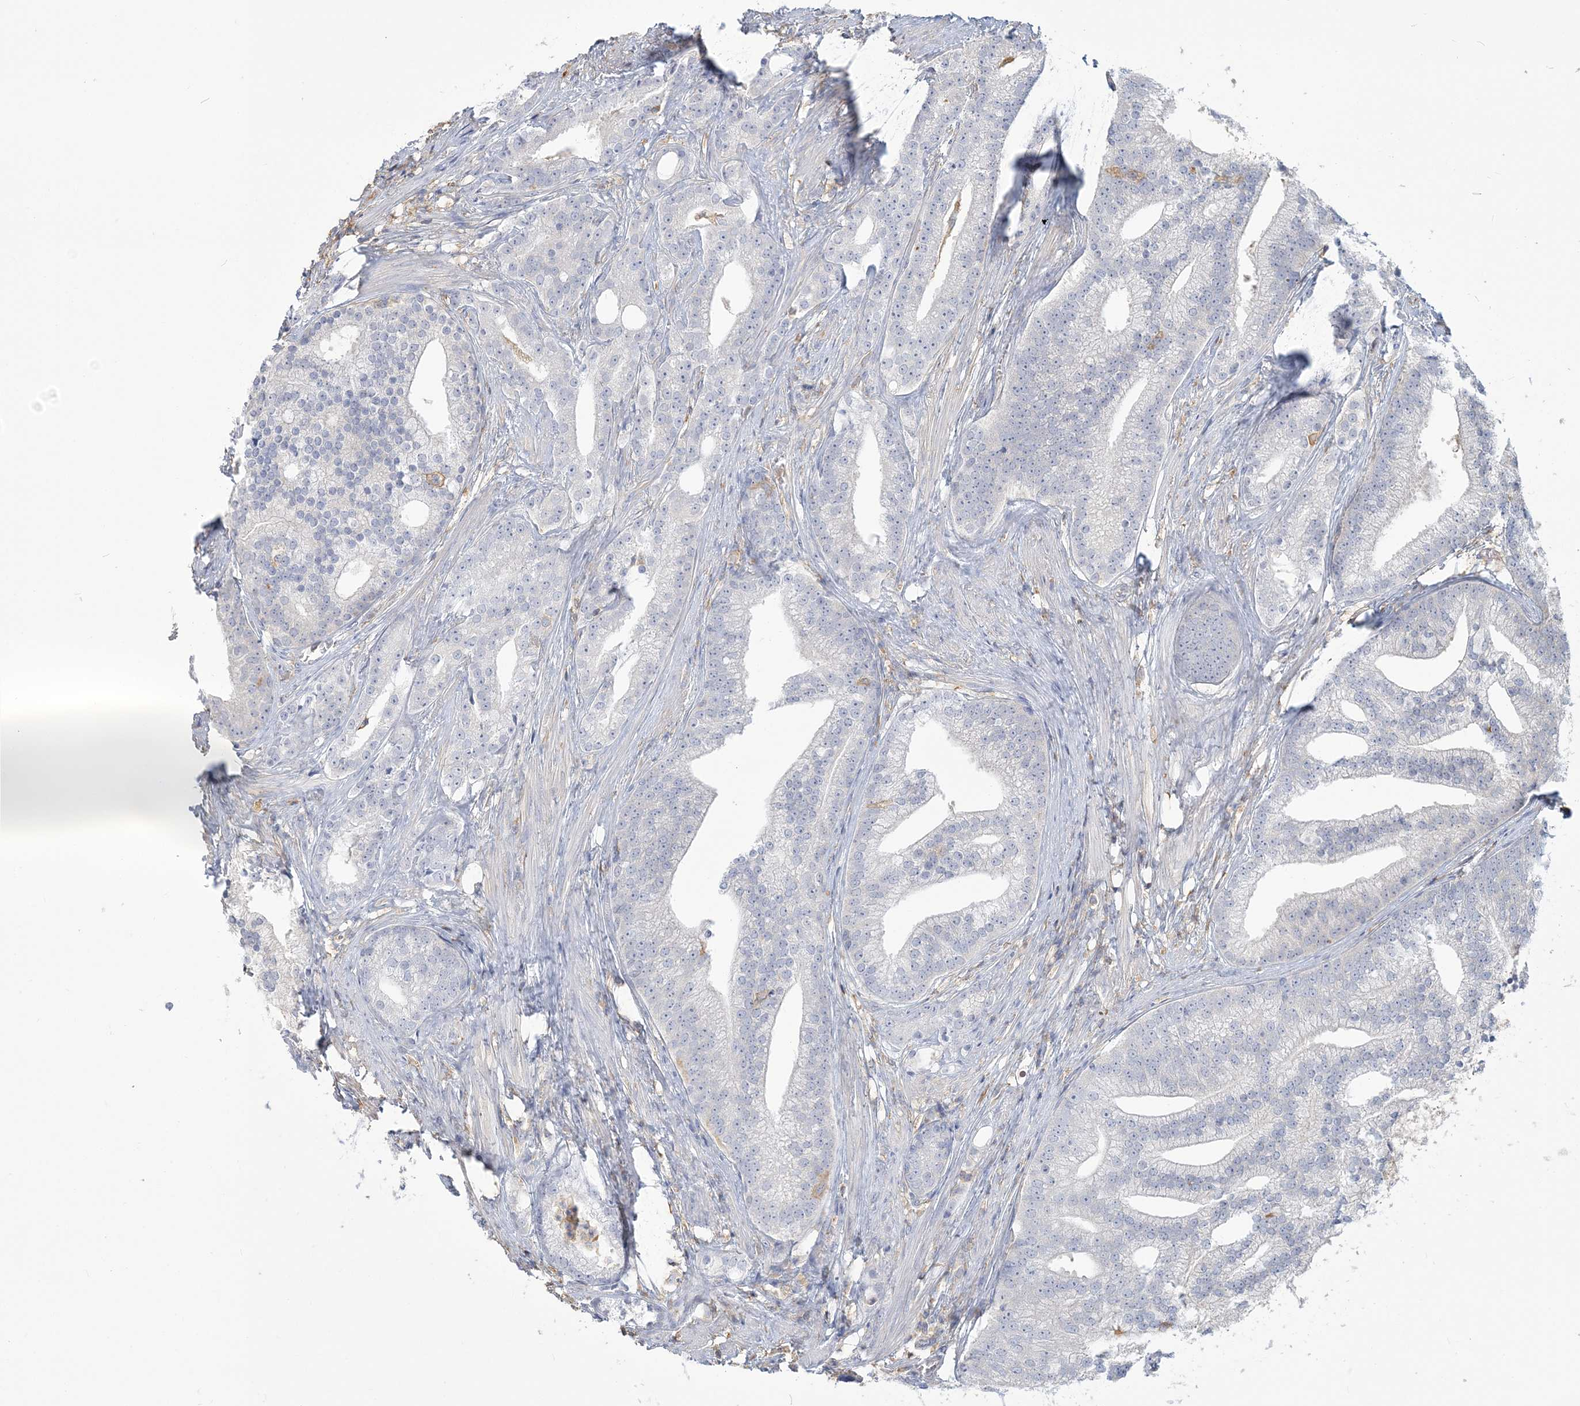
{"staining": {"intensity": "negative", "quantity": "none", "location": "none"}, "tissue": "prostate cancer", "cell_type": "Tumor cells", "image_type": "cancer", "snomed": [{"axis": "morphology", "description": "Adenocarcinoma, Low grade"}, {"axis": "topography", "description": "Prostate"}], "caption": "DAB (3,3'-diaminobenzidine) immunohistochemical staining of human adenocarcinoma (low-grade) (prostate) shows no significant expression in tumor cells. (Stains: DAB IHC with hematoxylin counter stain, Microscopy: brightfield microscopy at high magnification).", "gene": "ANKS1A", "patient": {"sex": "male", "age": 71}}